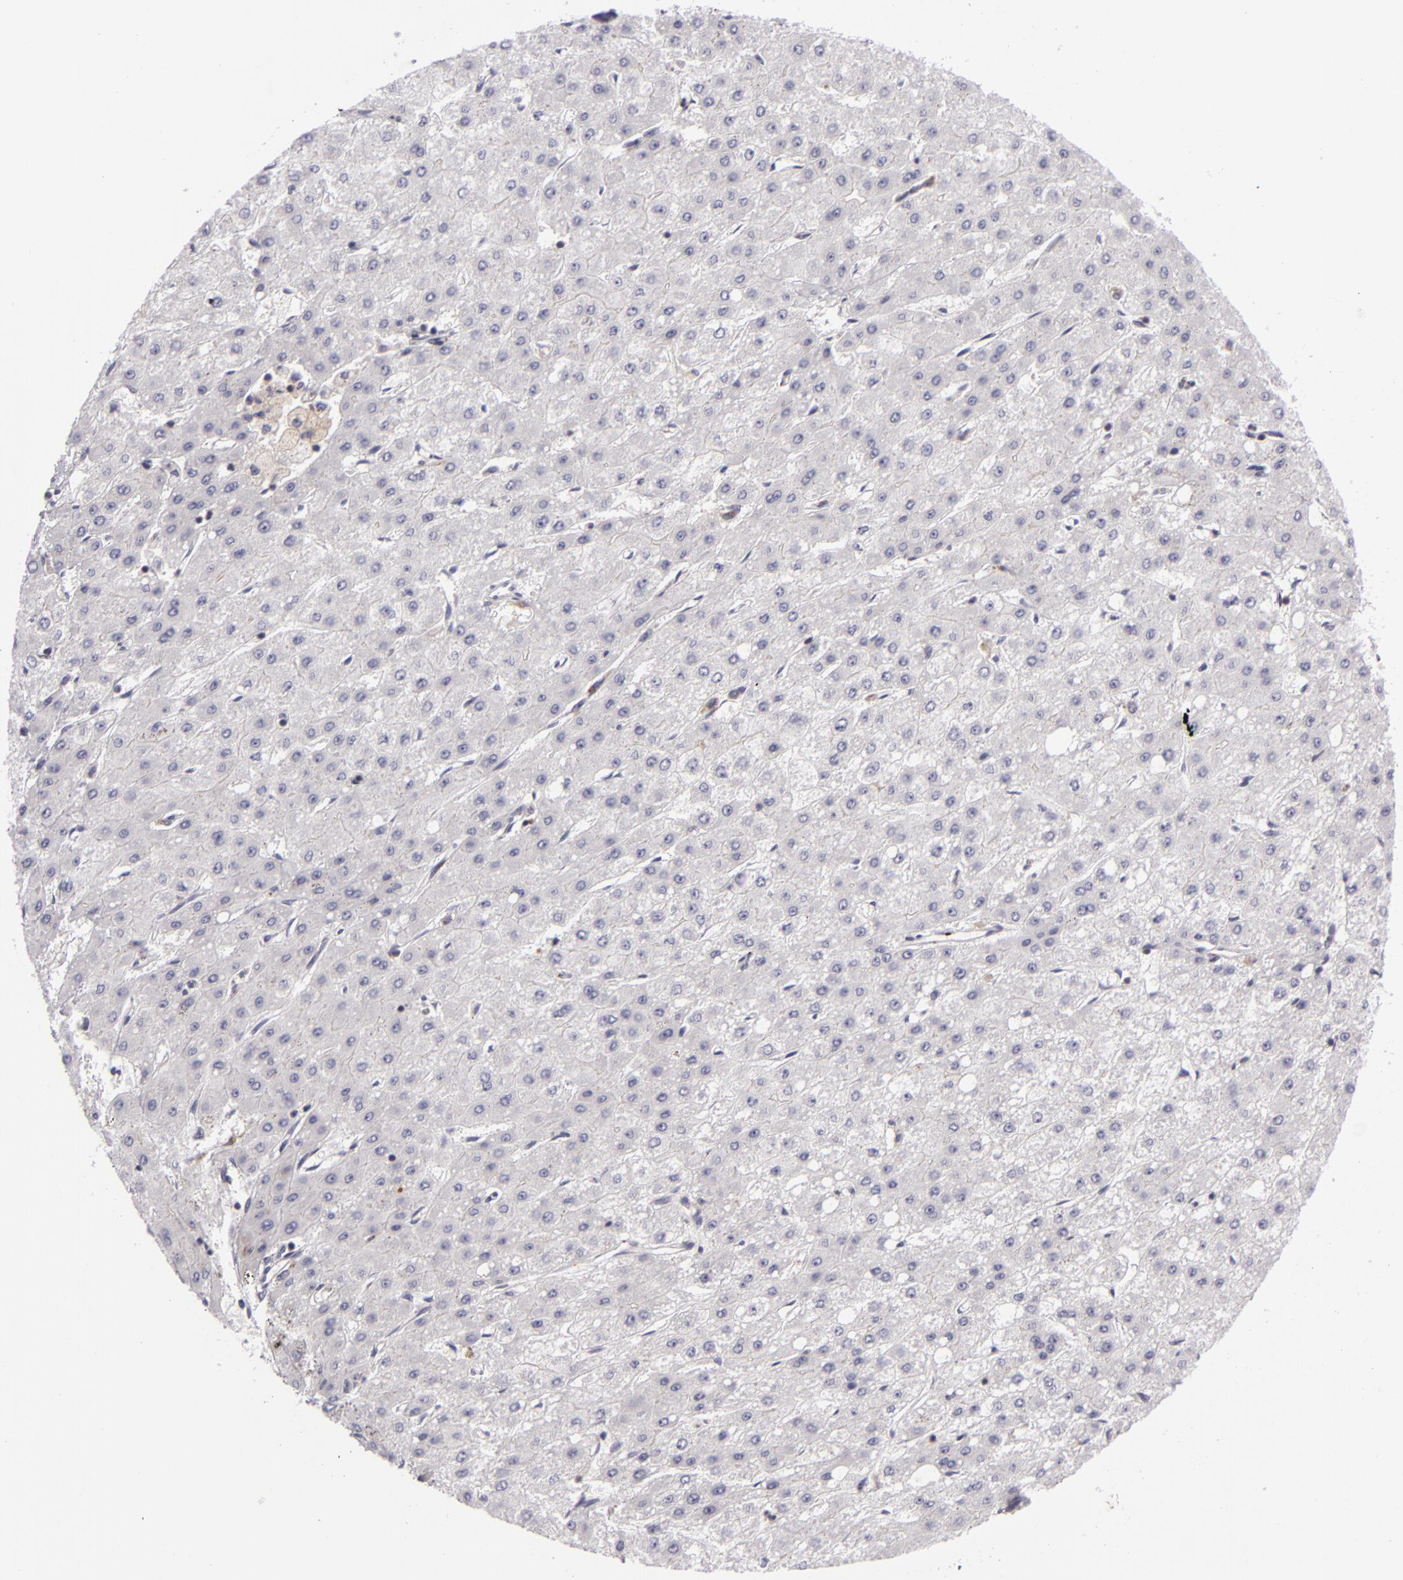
{"staining": {"intensity": "negative", "quantity": "none", "location": "none"}, "tissue": "liver cancer", "cell_type": "Tumor cells", "image_type": "cancer", "snomed": [{"axis": "morphology", "description": "Carcinoma, Hepatocellular, NOS"}, {"axis": "topography", "description": "Liver"}], "caption": "Immunohistochemistry of liver cancer (hepatocellular carcinoma) shows no positivity in tumor cells. Brightfield microscopy of immunohistochemistry (IHC) stained with DAB (3,3'-diaminobenzidine) (brown) and hematoxylin (blue), captured at high magnification.", "gene": "KCNAB2", "patient": {"sex": "female", "age": 52}}